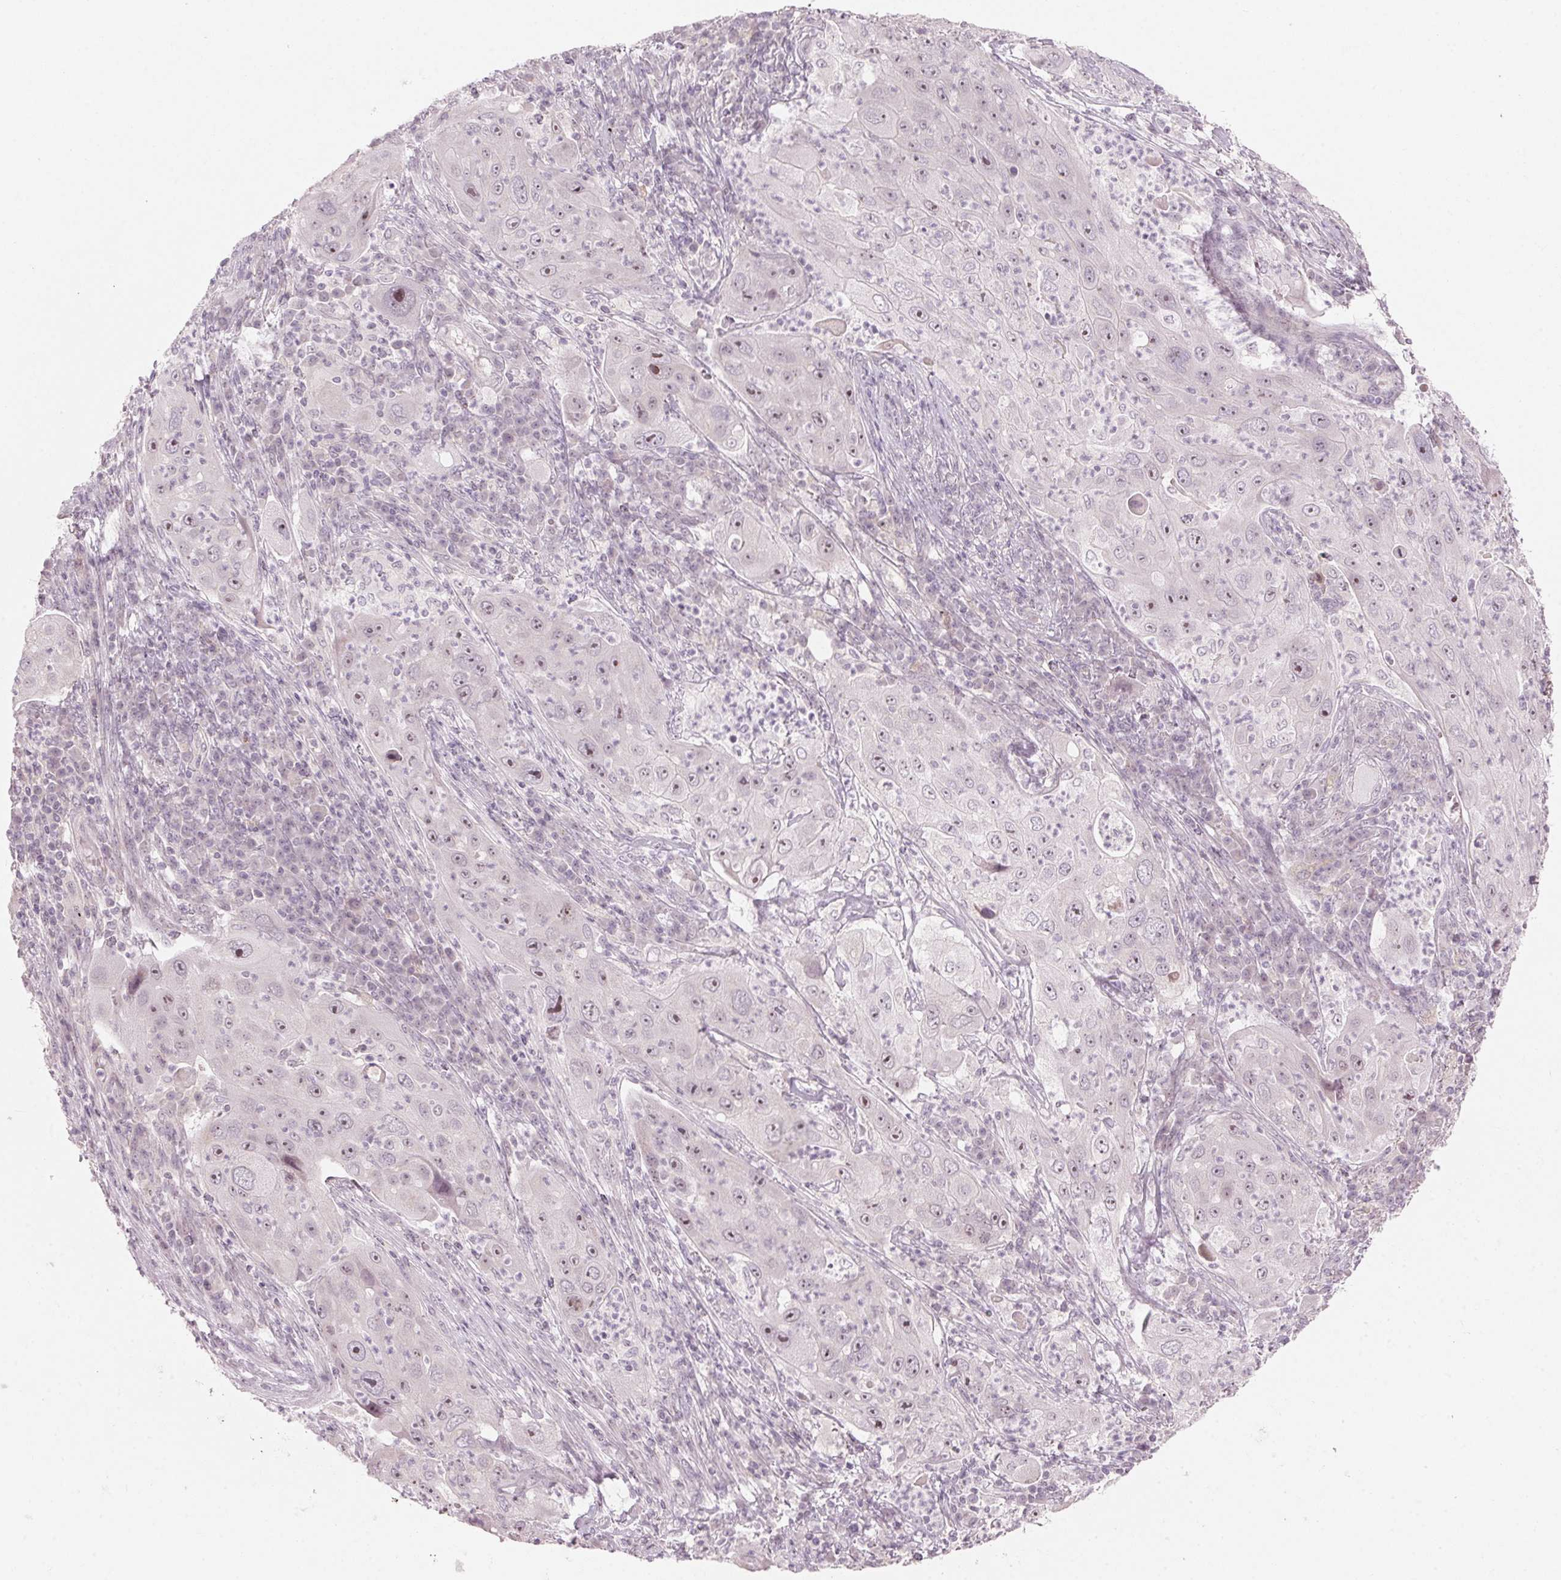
{"staining": {"intensity": "weak", "quantity": "<25%", "location": "nuclear"}, "tissue": "lung cancer", "cell_type": "Tumor cells", "image_type": "cancer", "snomed": [{"axis": "morphology", "description": "Squamous cell carcinoma, NOS"}, {"axis": "topography", "description": "Lung"}], "caption": "Tumor cells are negative for protein expression in human squamous cell carcinoma (lung).", "gene": "TMED6", "patient": {"sex": "female", "age": 59}}